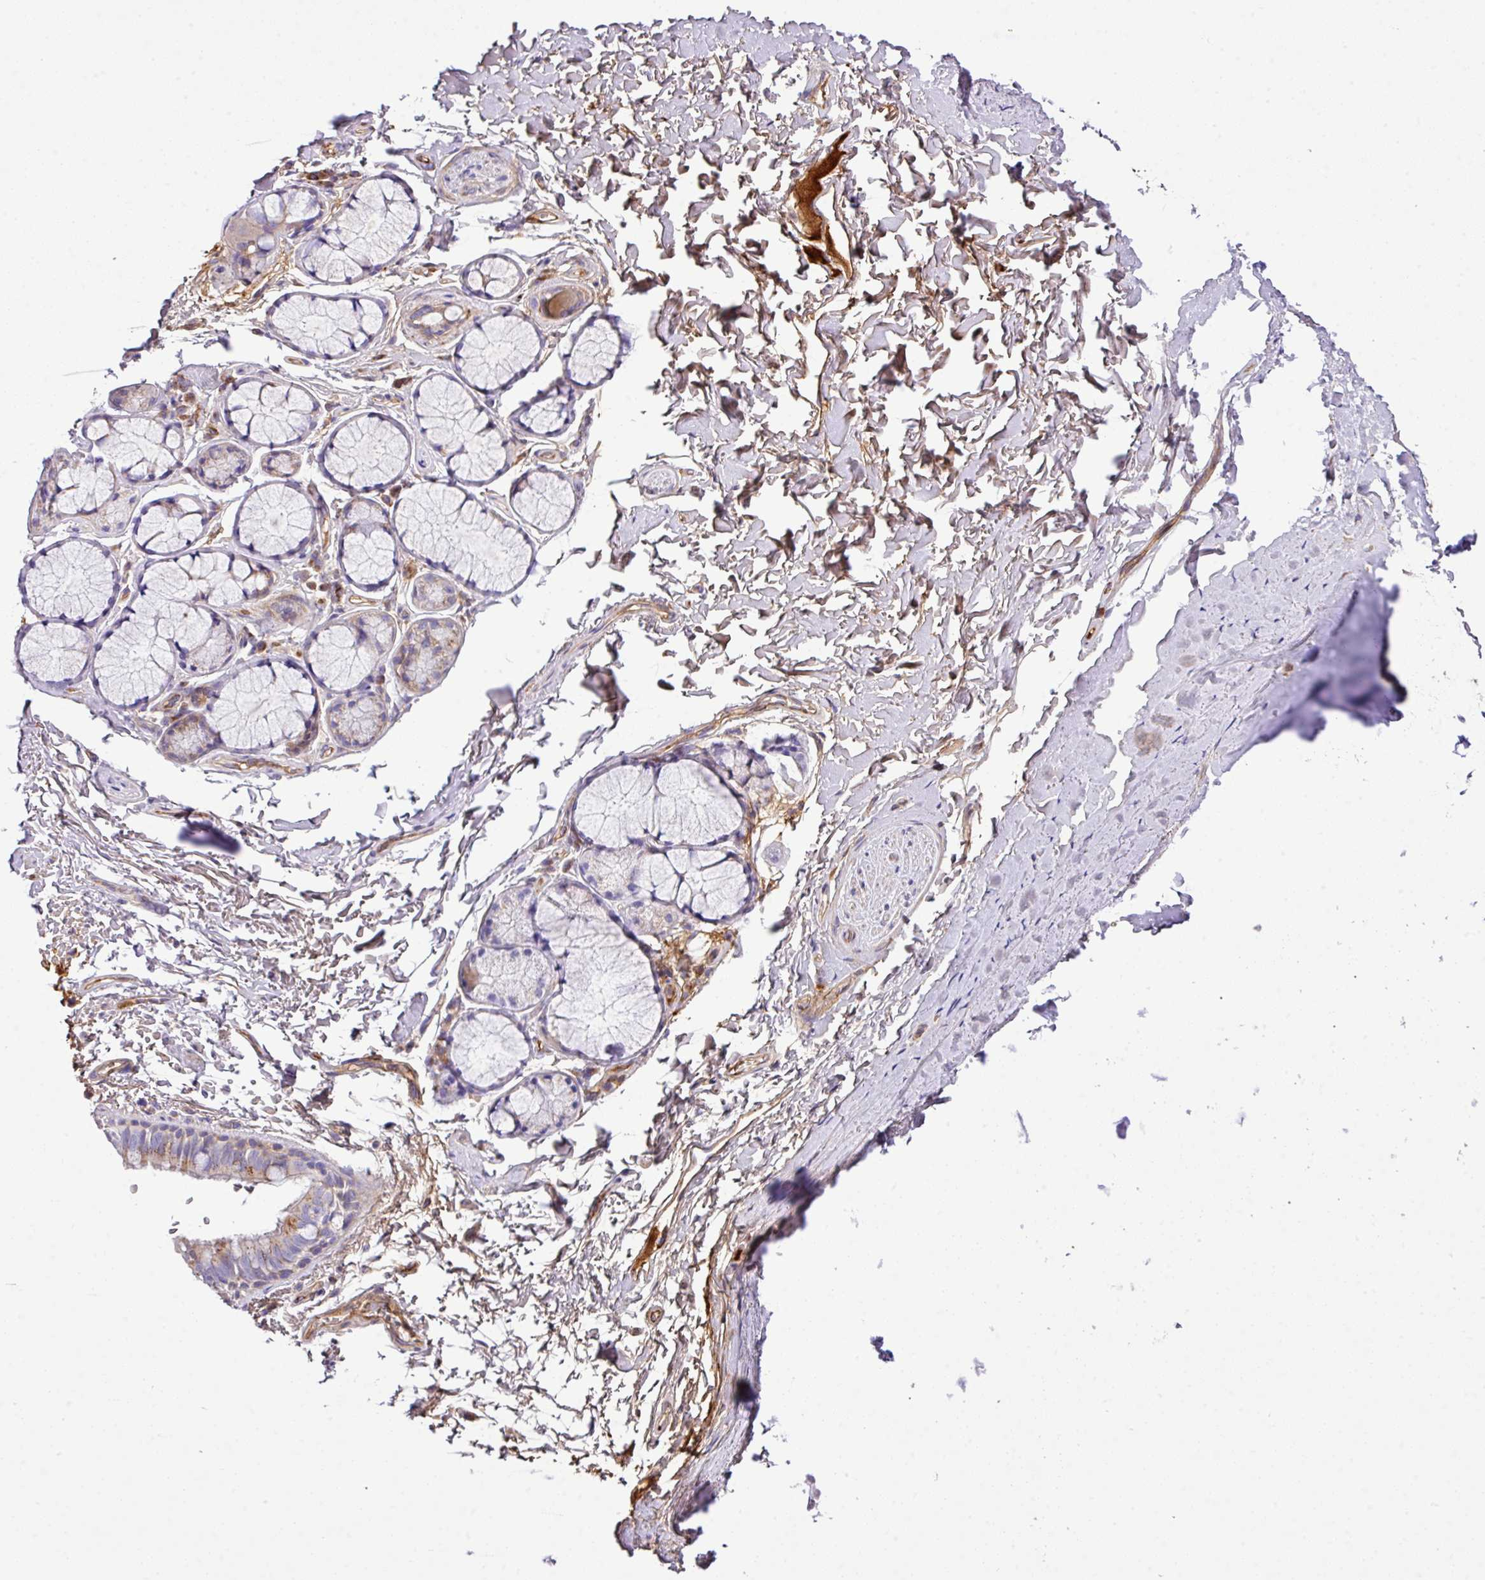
{"staining": {"intensity": "moderate", "quantity": "<25%", "location": "cytoplasmic/membranous"}, "tissue": "bronchus", "cell_type": "Respiratory epithelial cells", "image_type": "normal", "snomed": [{"axis": "morphology", "description": "Normal tissue, NOS"}, {"axis": "topography", "description": "Bronchus"}], "caption": "Bronchus stained with DAB (3,3'-diaminobenzidine) IHC displays low levels of moderate cytoplasmic/membranous expression in approximately <25% of respiratory epithelial cells. (brown staining indicates protein expression, while blue staining denotes nuclei).", "gene": "CTXN2", "patient": {"sex": "male", "age": 70}}